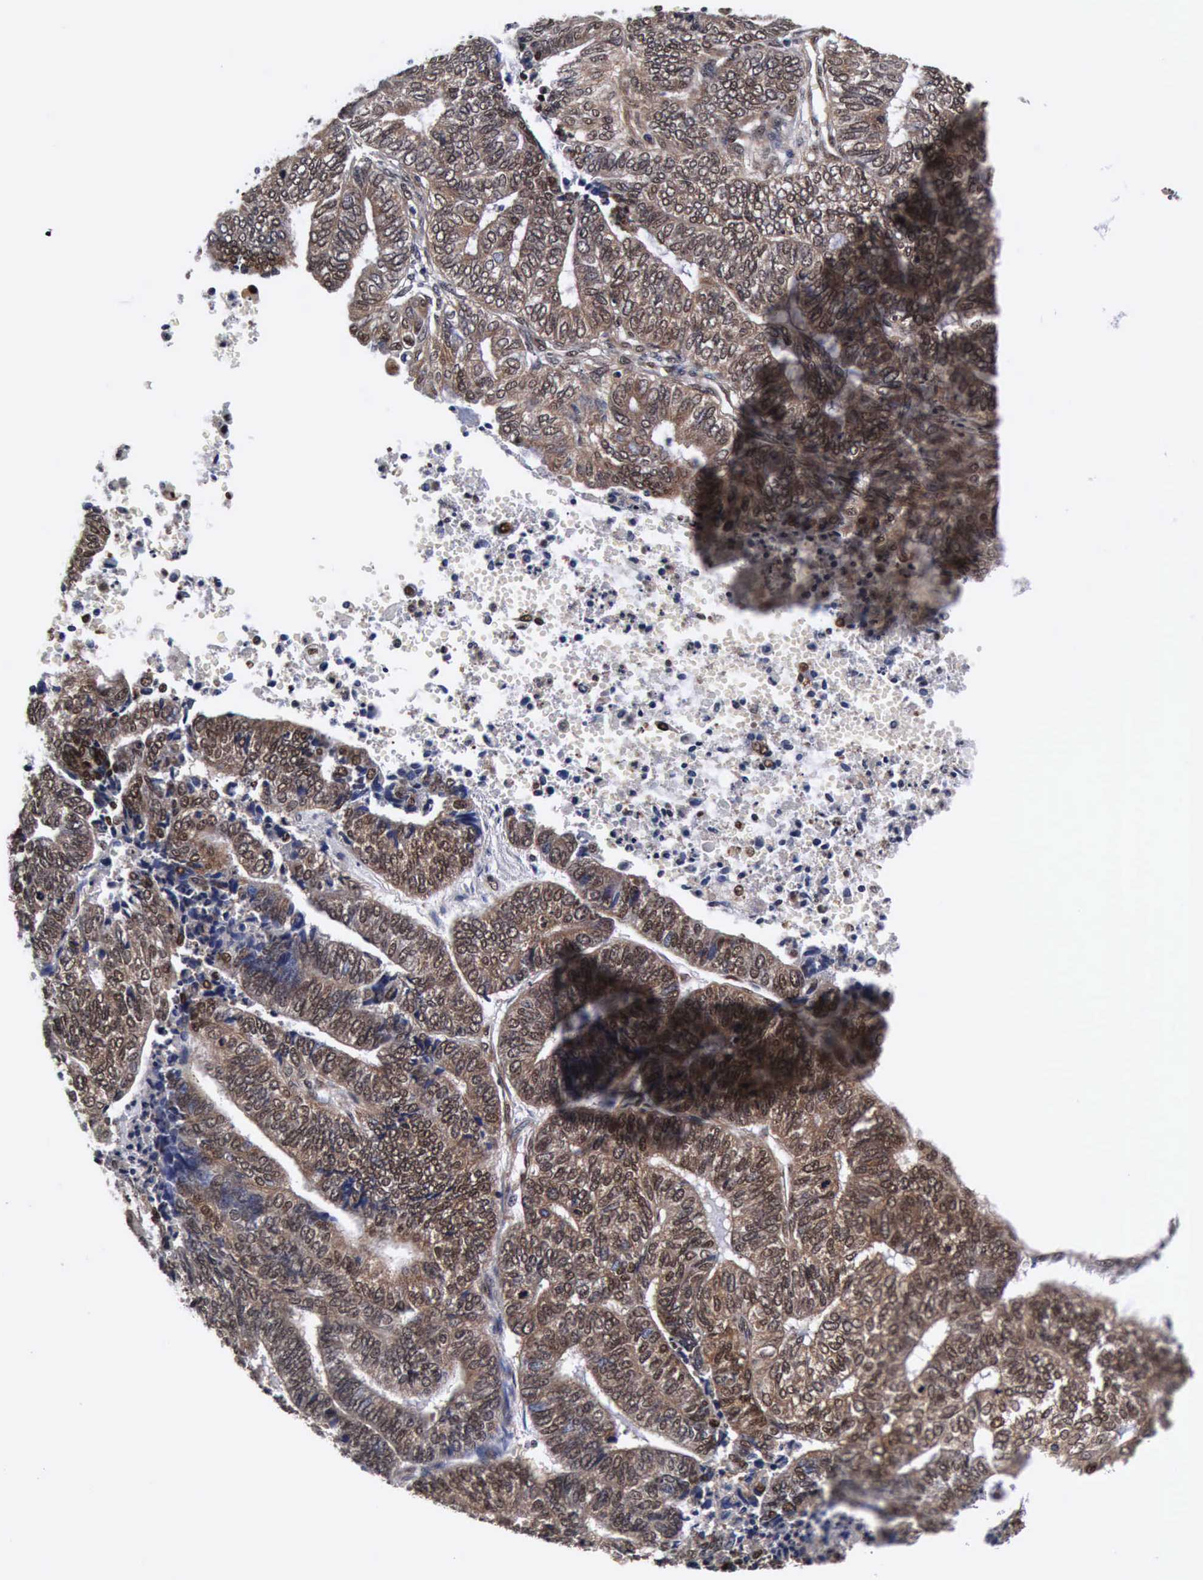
{"staining": {"intensity": "moderate", "quantity": "25%-75%", "location": "cytoplasmic/membranous"}, "tissue": "endometrial cancer", "cell_type": "Tumor cells", "image_type": "cancer", "snomed": [{"axis": "morphology", "description": "Adenocarcinoma, NOS"}, {"axis": "topography", "description": "Uterus"}, {"axis": "topography", "description": "Endometrium"}], "caption": "Adenocarcinoma (endometrial) stained for a protein (brown) exhibits moderate cytoplasmic/membranous positive positivity in about 25%-75% of tumor cells.", "gene": "UBC", "patient": {"sex": "female", "age": 70}}